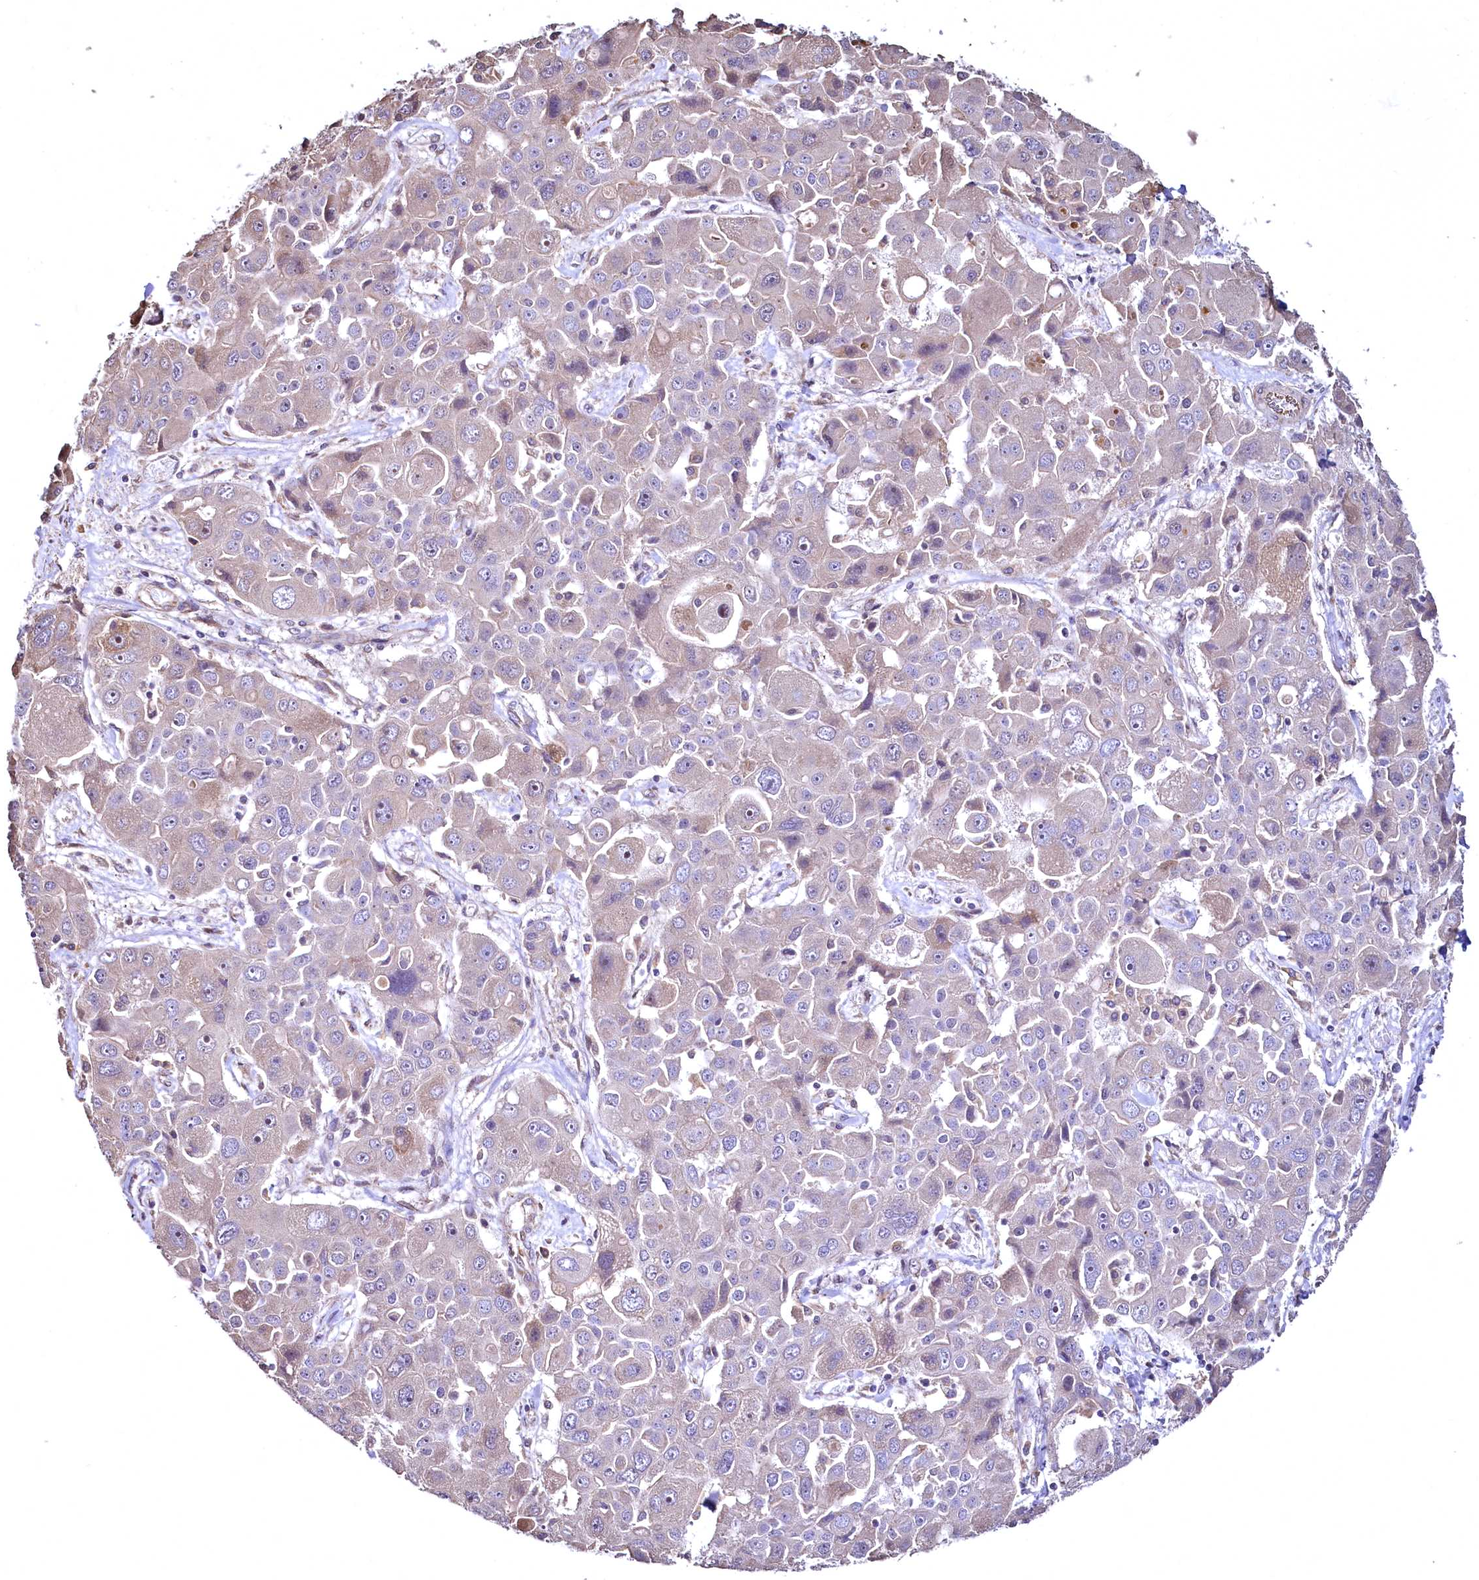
{"staining": {"intensity": "negative", "quantity": "none", "location": "none"}, "tissue": "liver cancer", "cell_type": "Tumor cells", "image_type": "cancer", "snomed": [{"axis": "morphology", "description": "Cholangiocarcinoma"}, {"axis": "topography", "description": "Liver"}], "caption": "Liver cancer was stained to show a protein in brown. There is no significant expression in tumor cells.", "gene": "TBCEL", "patient": {"sex": "male", "age": 67}}